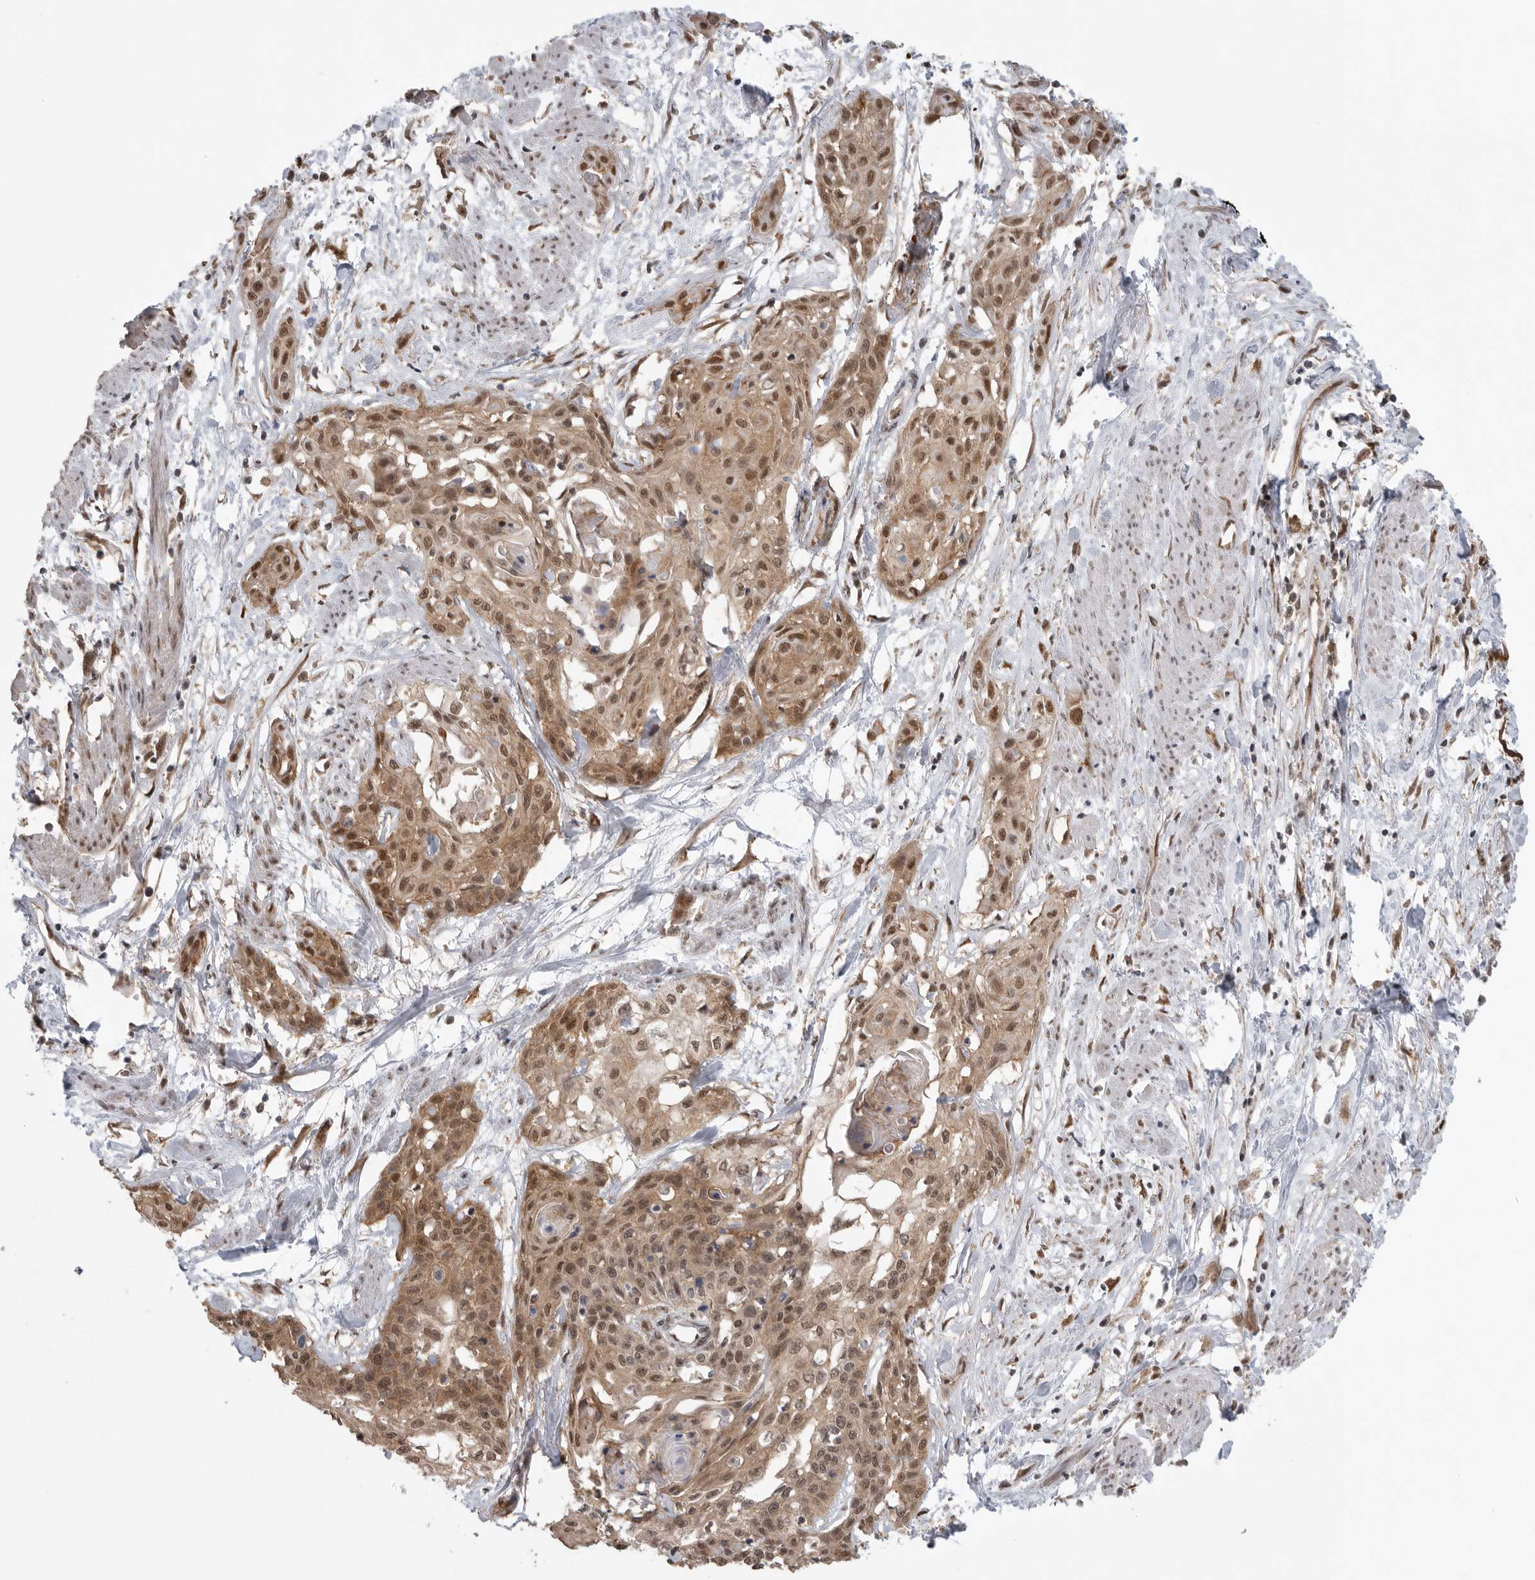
{"staining": {"intensity": "moderate", "quantity": ">75%", "location": "cytoplasmic/membranous,nuclear"}, "tissue": "cervical cancer", "cell_type": "Tumor cells", "image_type": "cancer", "snomed": [{"axis": "morphology", "description": "Squamous cell carcinoma, NOS"}, {"axis": "topography", "description": "Cervix"}], "caption": "Approximately >75% of tumor cells in squamous cell carcinoma (cervical) reveal moderate cytoplasmic/membranous and nuclear protein expression as visualized by brown immunohistochemical staining.", "gene": "VPS50", "patient": {"sex": "female", "age": 57}}